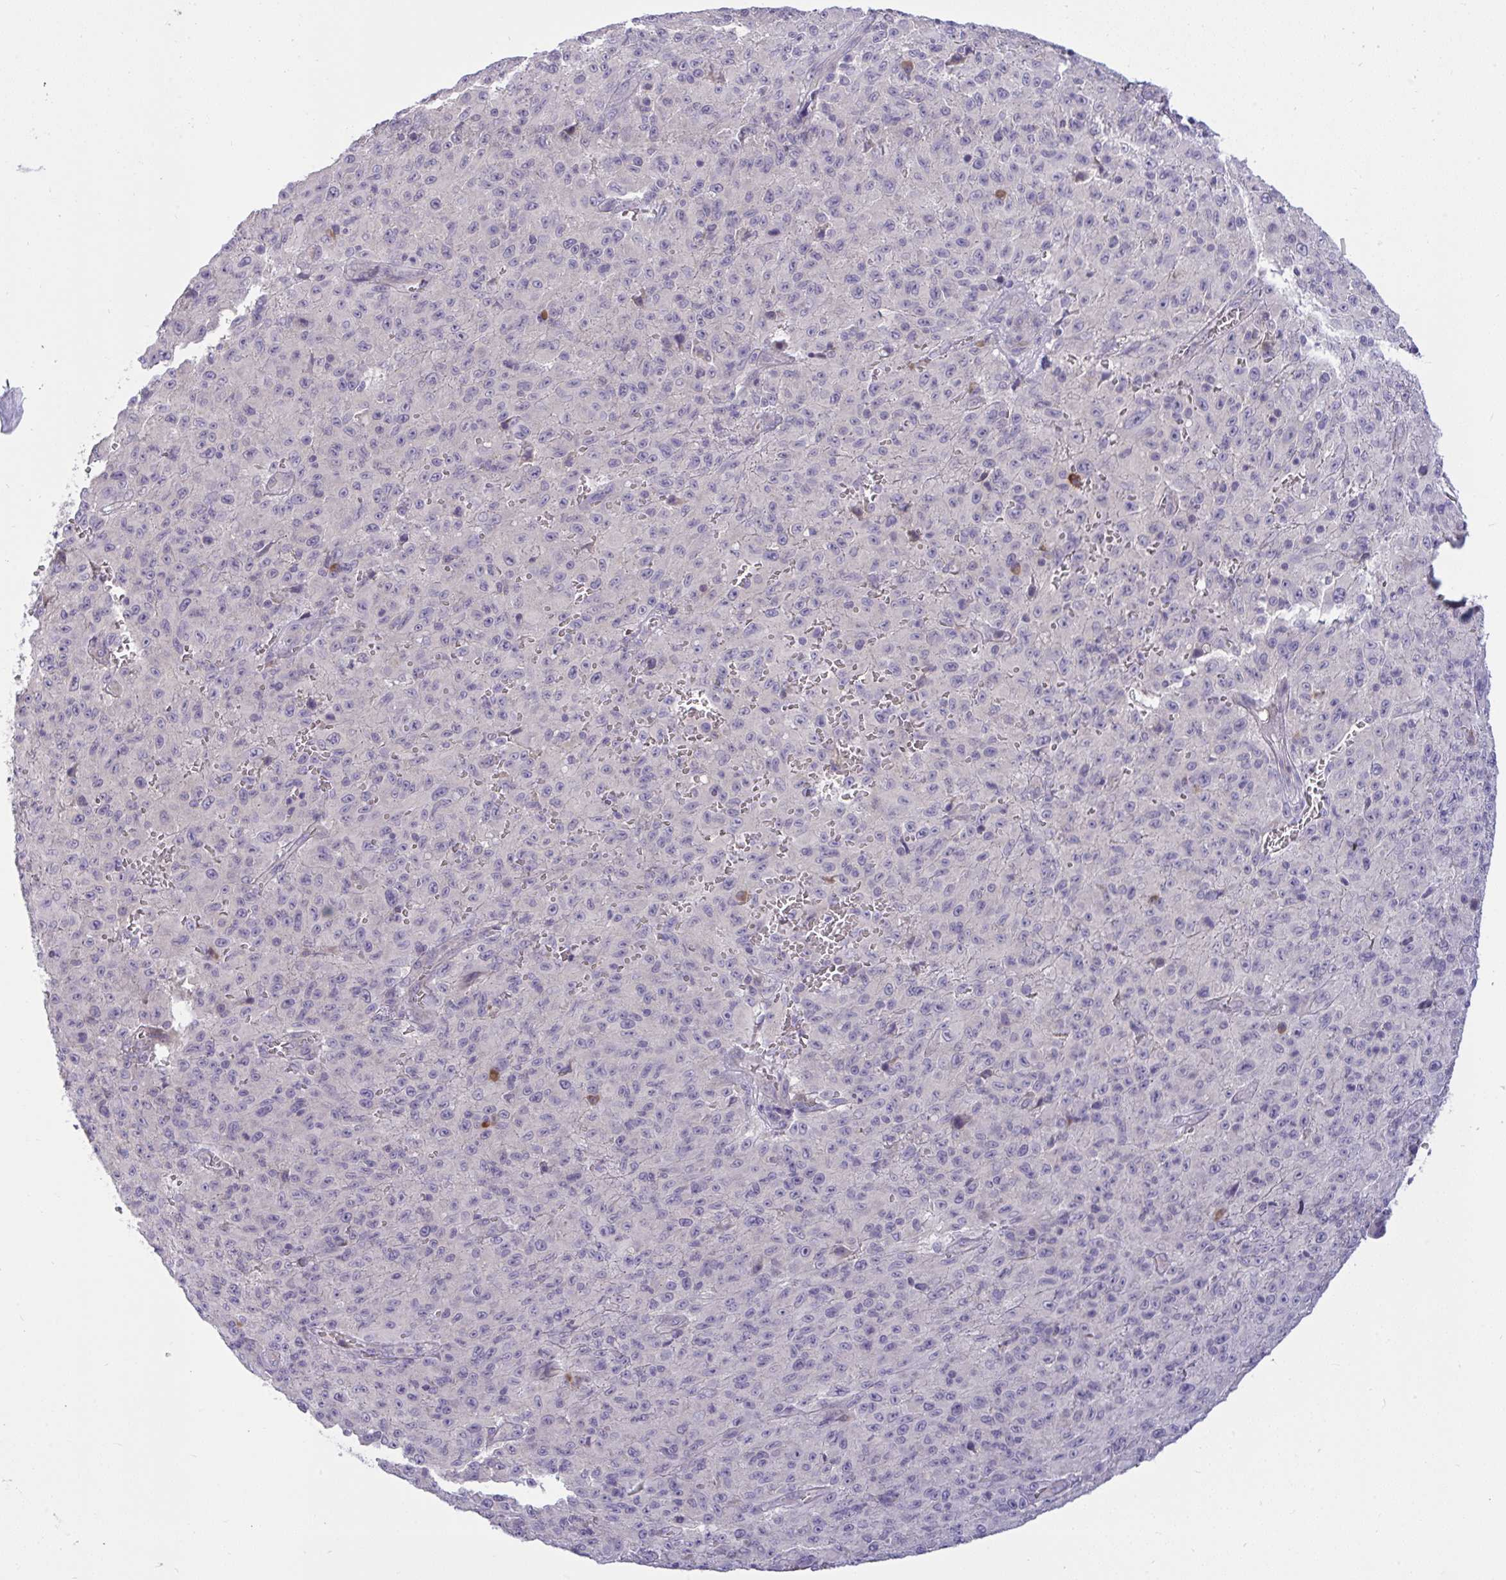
{"staining": {"intensity": "negative", "quantity": "none", "location": "none"}, "tissue": "melanoma", "cell_type": "Tumor cells", "image_type": "cancer", "snomed": [{"axis": "morphology", "description": "Malignant melanoma, NOS"}, {"axis": "topography", "description": "Skin"}], "caption": "An immunohistochemistry (IHC) micrograph of melanoma is shown. There is no staining in tumor cells of melanoma.", "gene": "TMEM41A", "patient": {"sex": "male", "age": 46}}